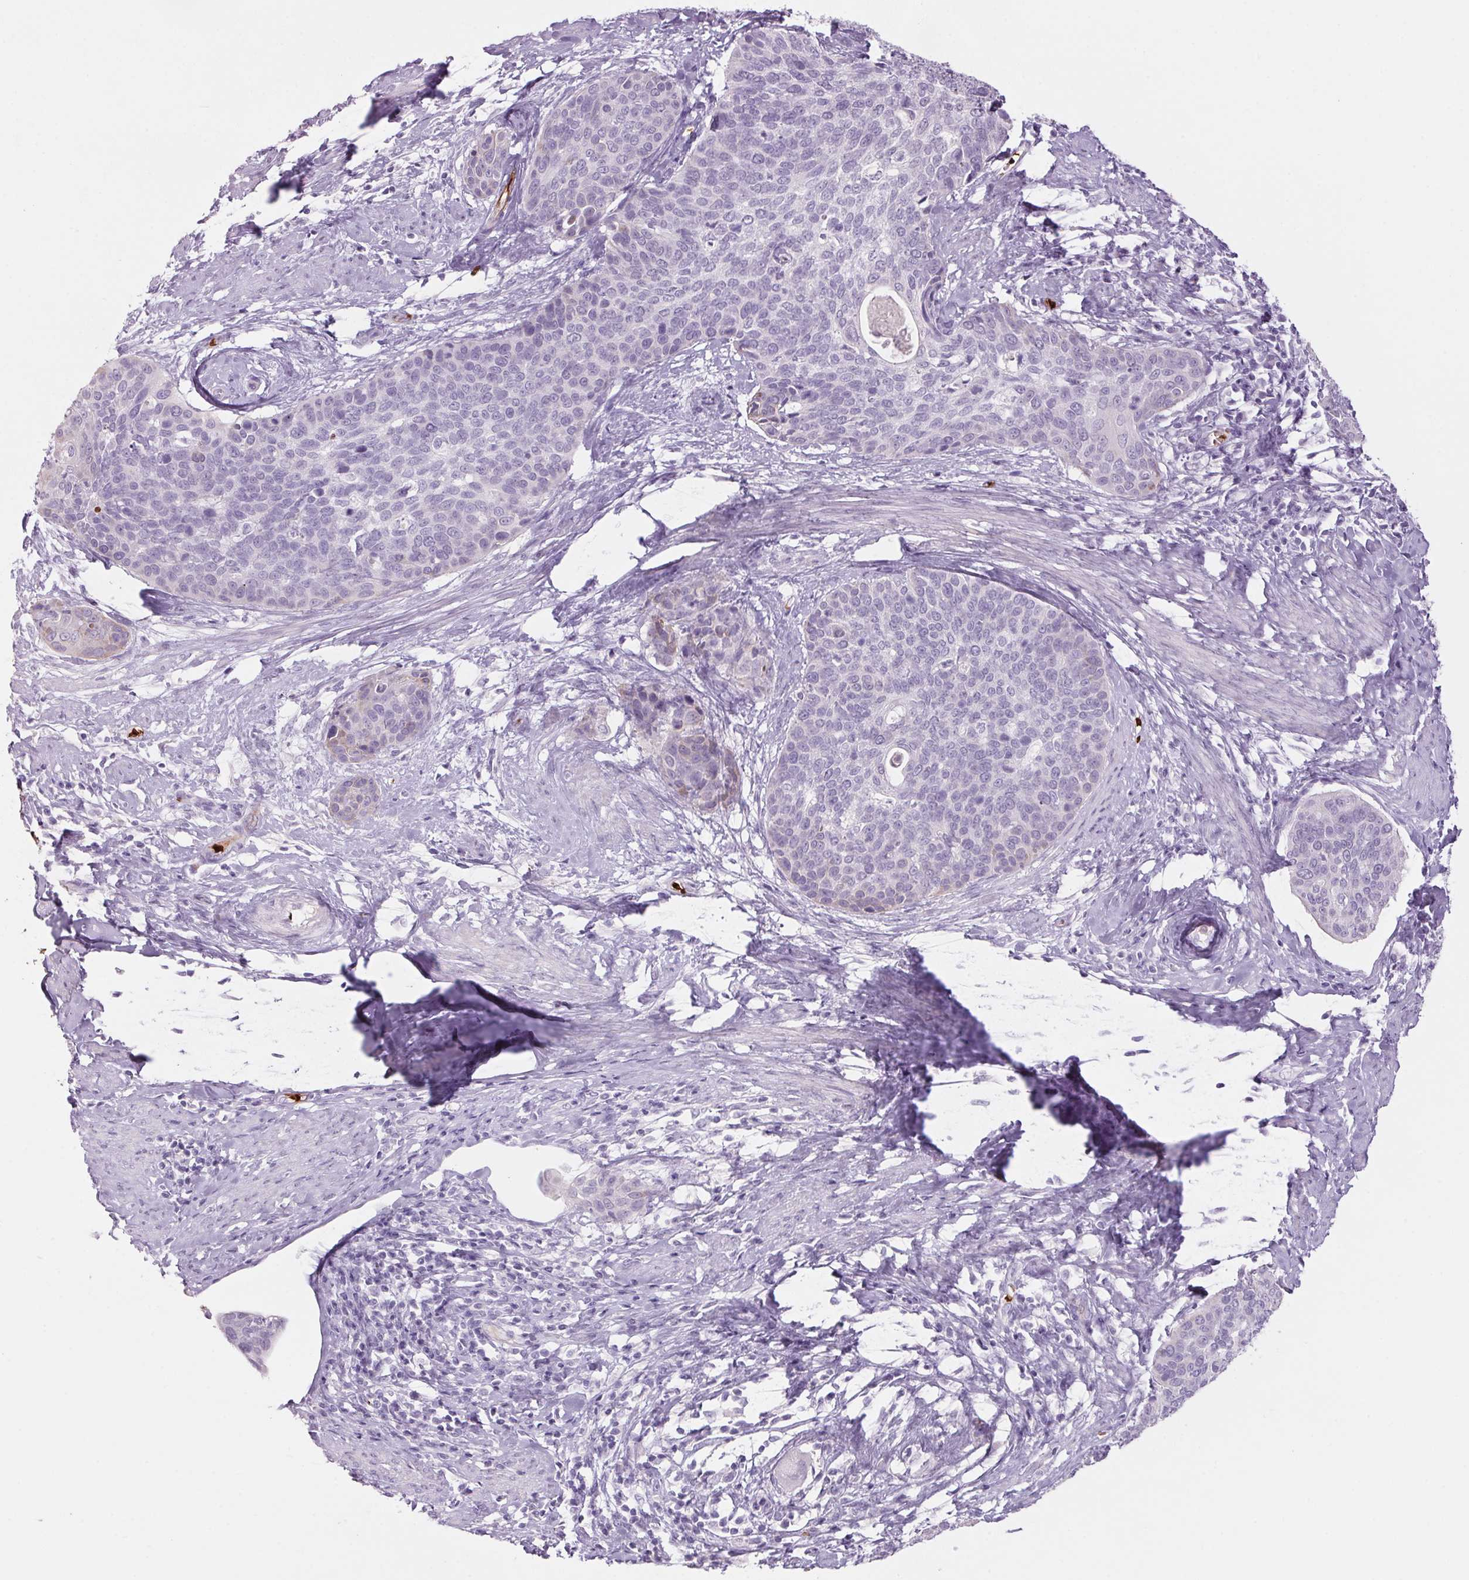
{"staining": {"intensity": "negative", "quantity": "none", "location": "none"}, "tissue": "cervical cancer", "cell_type": "Tumor cells", "image_type": "cancer", "snomed": [{"axis": "morphology", "description": "Squamous cell carcinoma, NOS"}, {"axis": "topography", "description": "Cervix"}], "caption": "High magnification brightfield microscopy of squamous cell carcinoma (cervical) stained with DAB (3,3'-diaminobenzidine) (brown) and counterstained with hematoxylin (blue): tumor cells show no significant positivity.", "gene": "HBQ1", "patient": {"sex": "female", "age": 69}}